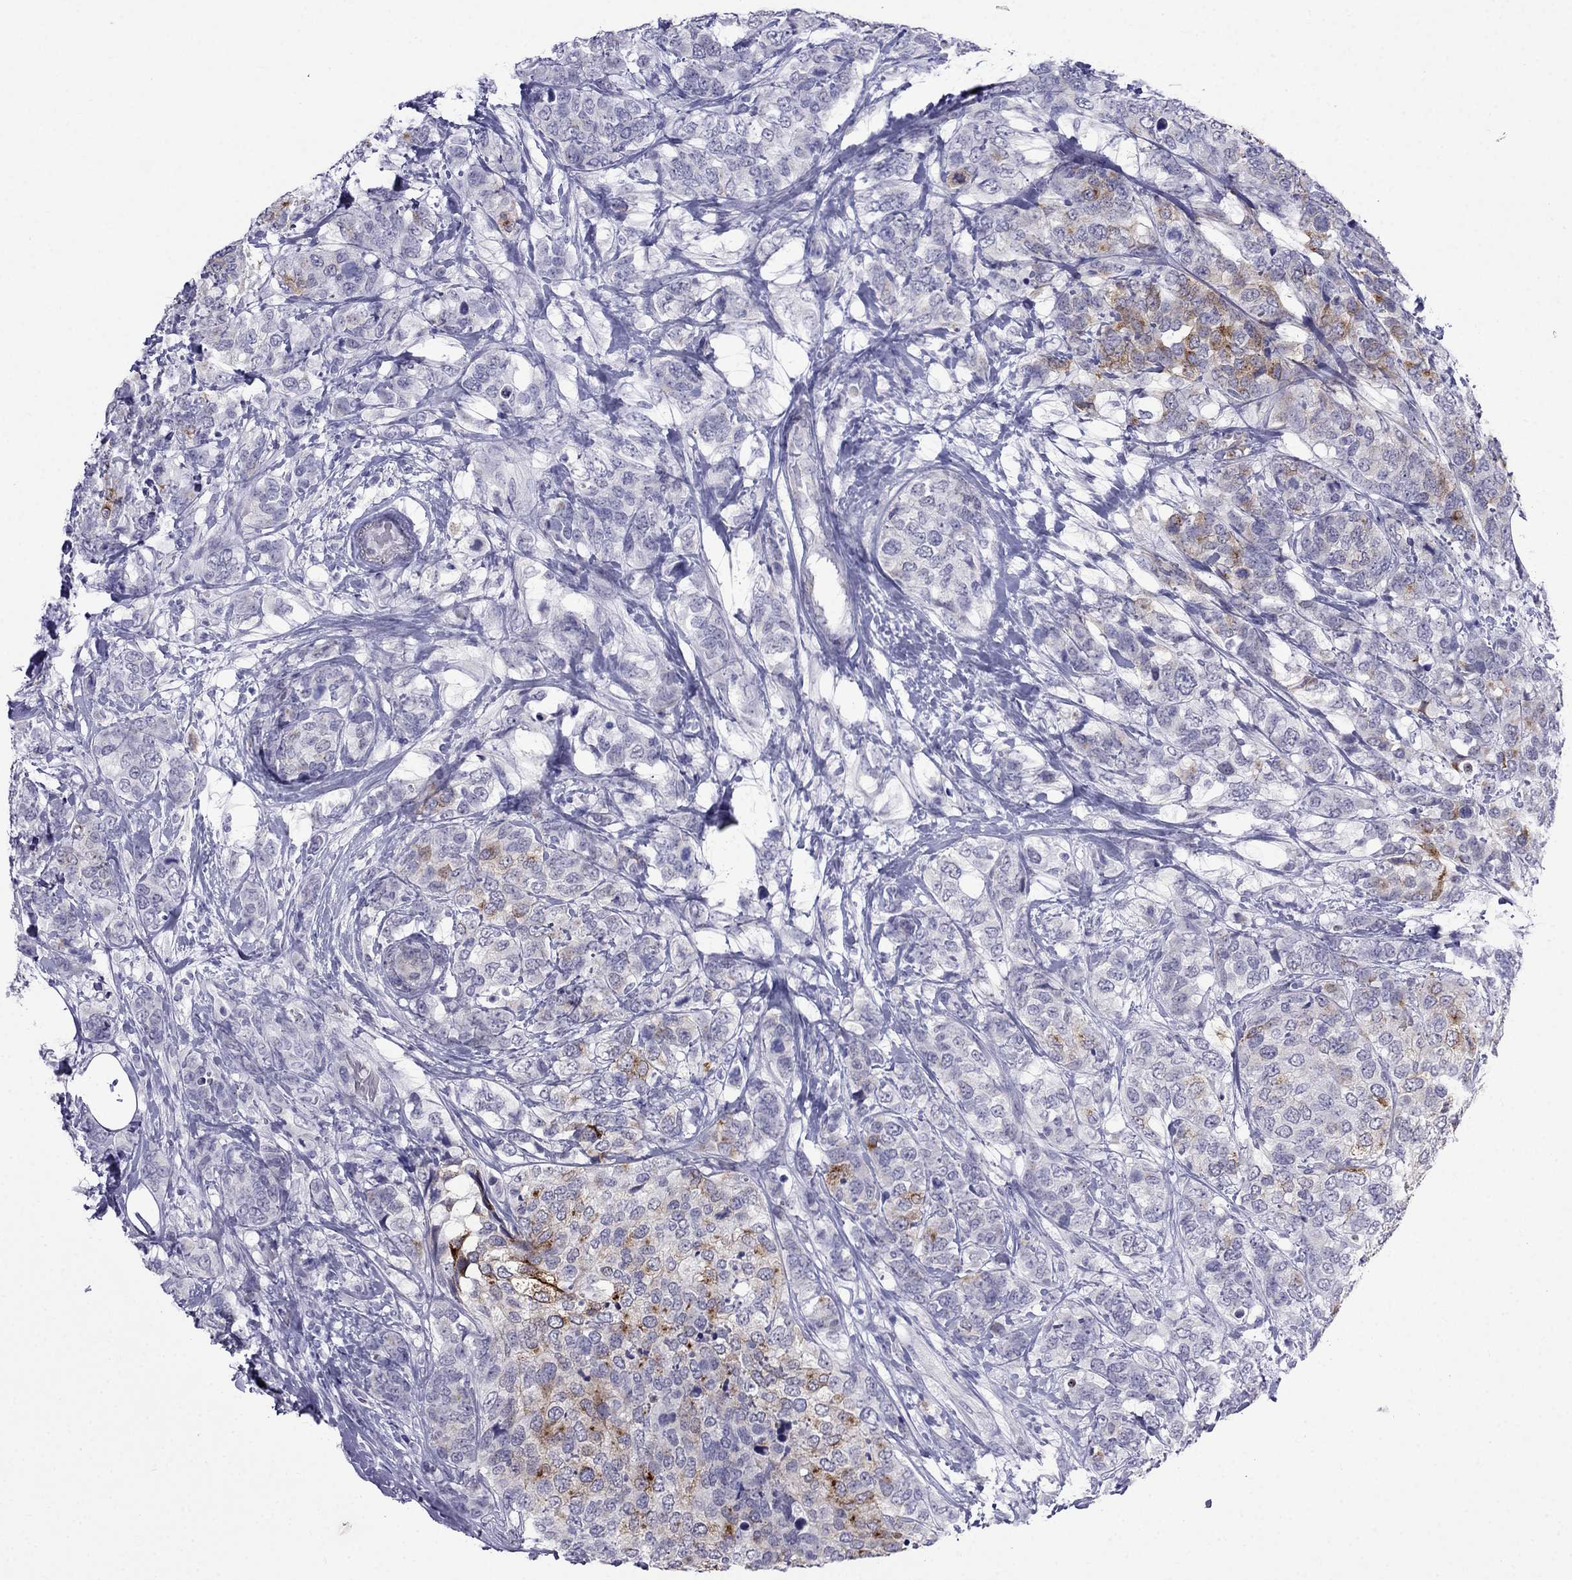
{"staining": {"intensity": "moderate", "quantity": "<25%", "location": "cytoplasmic/membranous"}, "tissue": "breast cancer", "cell_type": "Tumor cells", "image_type": "cancer", "snomed": [{"axis": "morphology", "description": "Lobular carcinoma"}, {"axis": "topography", "description": "Breast"}], "caption": "The micrograph reveals immunohistochemical staining of breast cancer (lobular carcinoma). There is moderate cytoplasmic/membranous expression is appreciated in approximately <25% of tumor cells. Using DAB (3,3'-diaminobenzidine) (brown) and hematoxylin (blue) stains, captured at high magnification using brightfield microscopy.", "gene": "MGP", "patient": {"sex": "female", "age": 59}}